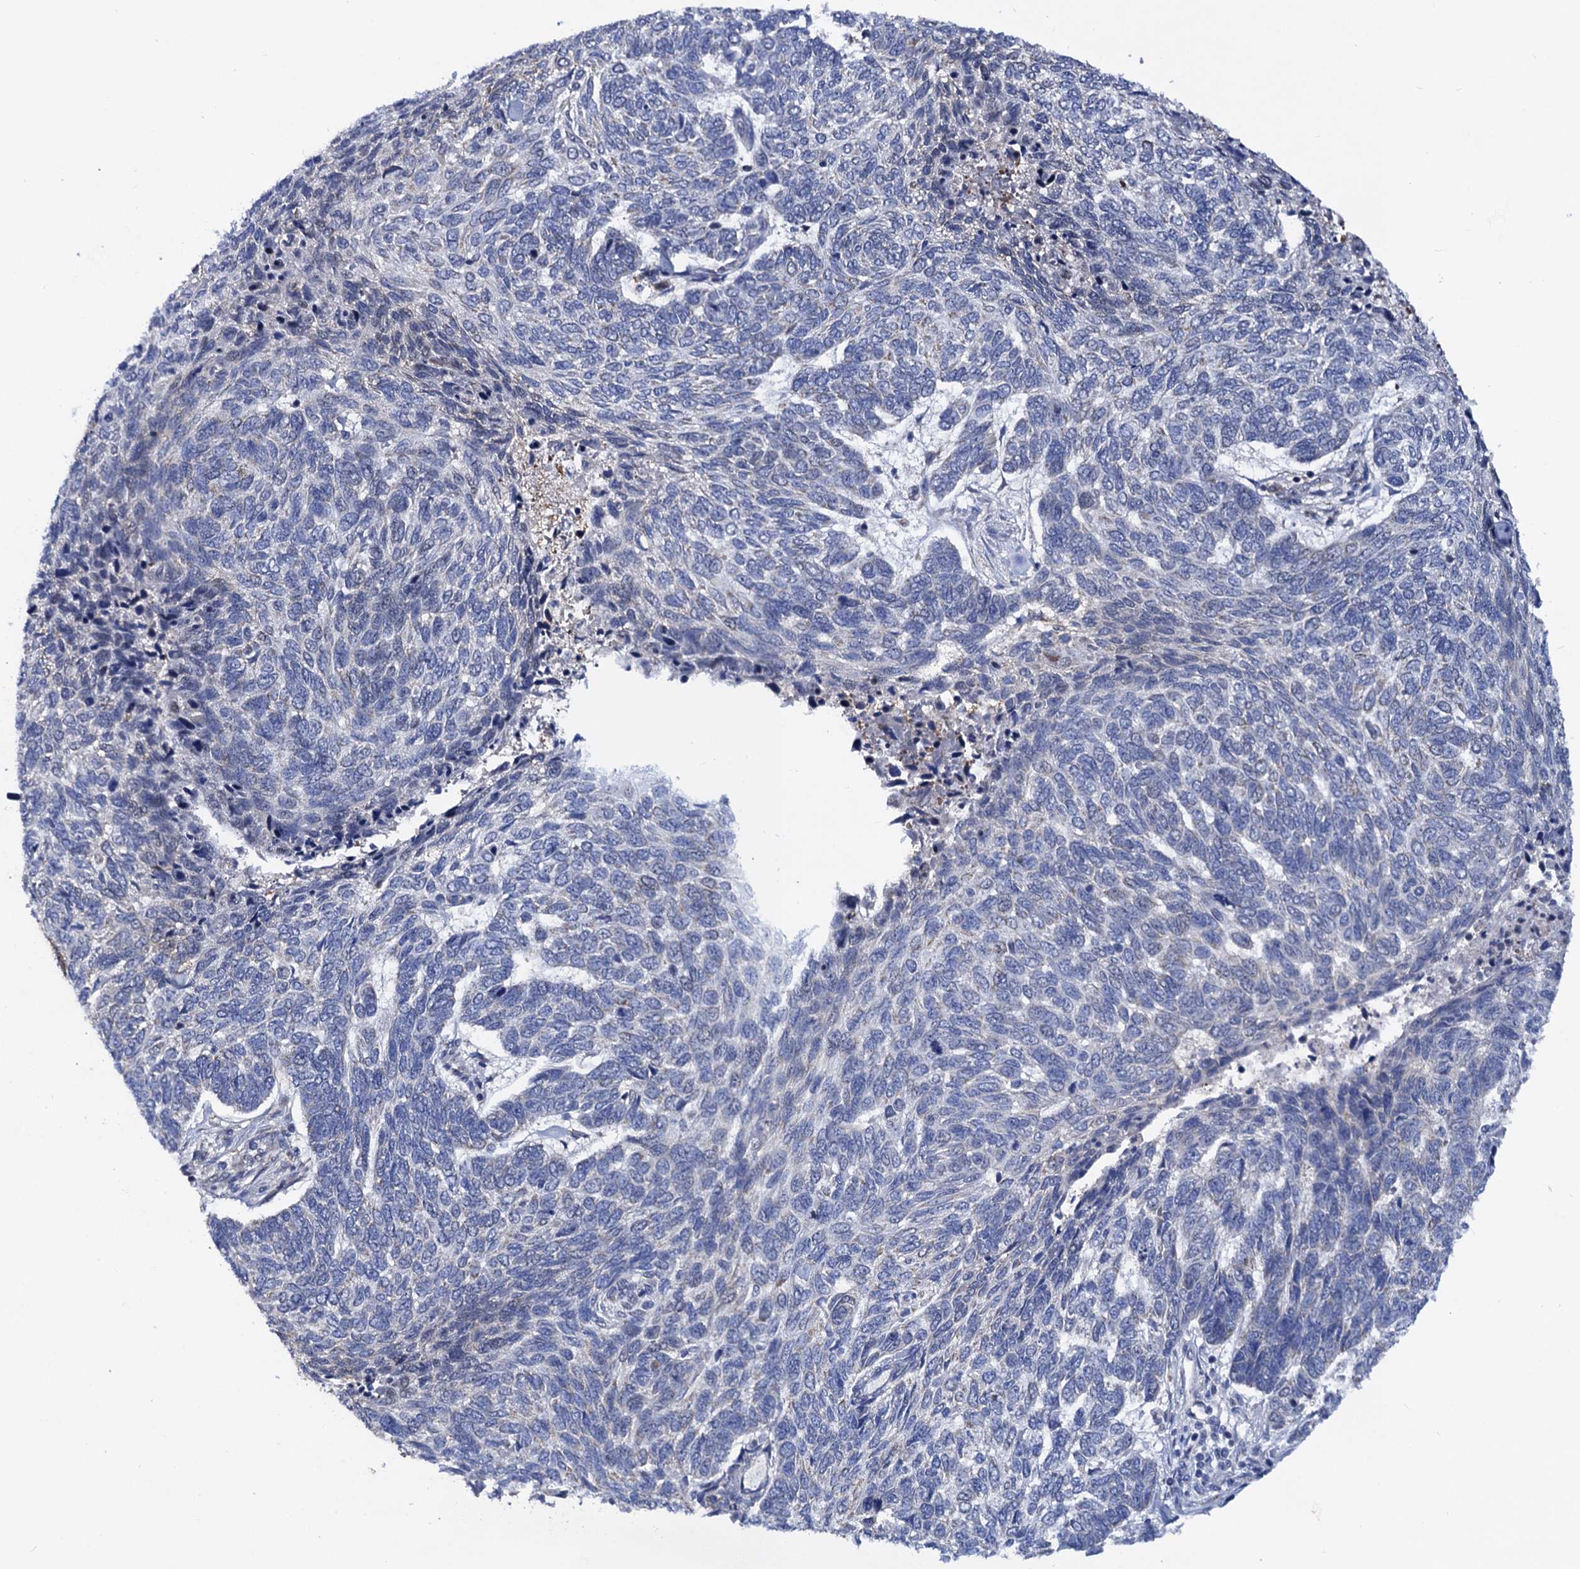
{"staining": {"intensity": "weak", "quantity": "<25%", "location": "cytoplasmic/membranous"}, "tissue": "skin cancer", "cell_type": "Tumor cells", "image_type": "cancer", "snomed": [{"axis": "morphology", "description": "Basal cell carcinoma"}, {"axis": "topography", "description": "Skin"}], "caption": "IHC image of neoplastic tissue: skin cancer stained with DAB demonstrates no significant protein expression in tumor cells.", "gene": "PTCD3", "patient": {"sex": "female", "age": 65}}